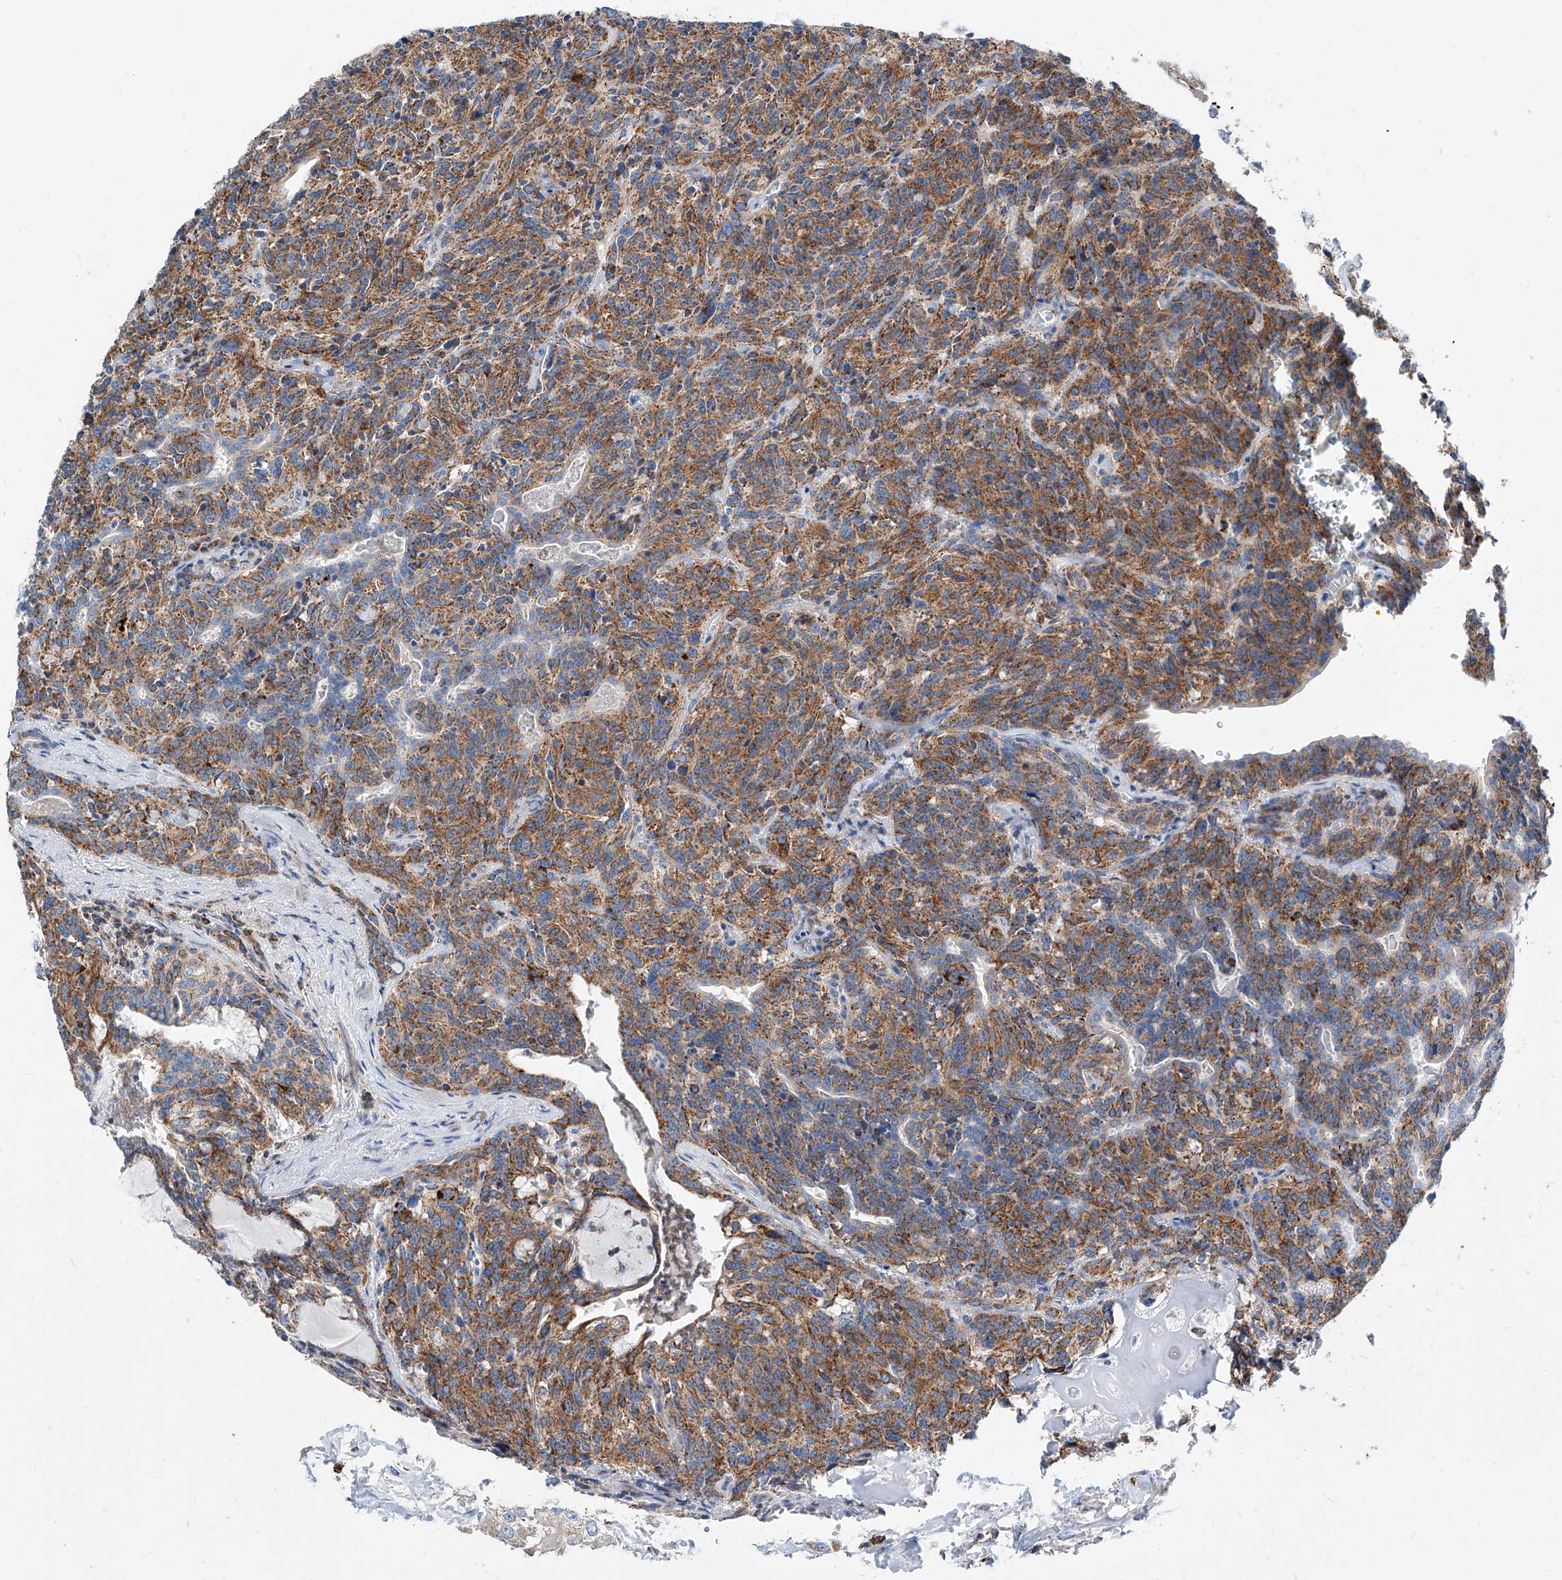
{"staining": {"intensity": "moderate", "quantity": ">75%", "location": "cytoplasmic/membranous"}, "tissue": "carcinoid", "cell_type": "Tumor cells", "image_type": "cancer", "snomed": [{"axis": "morphology", "description": "Carcinoid, malignant, NOS"}, {"axis": "topography", "description": "Lung"}], "caption": "Approximately >75% of tumor cells in carcinoid display moderate cytoplasmic/membranous protein expression as visualized by brown immunohistochemical staining.", "gene": "CPNE5", "patient": {"sex": "female", "age": 46}}